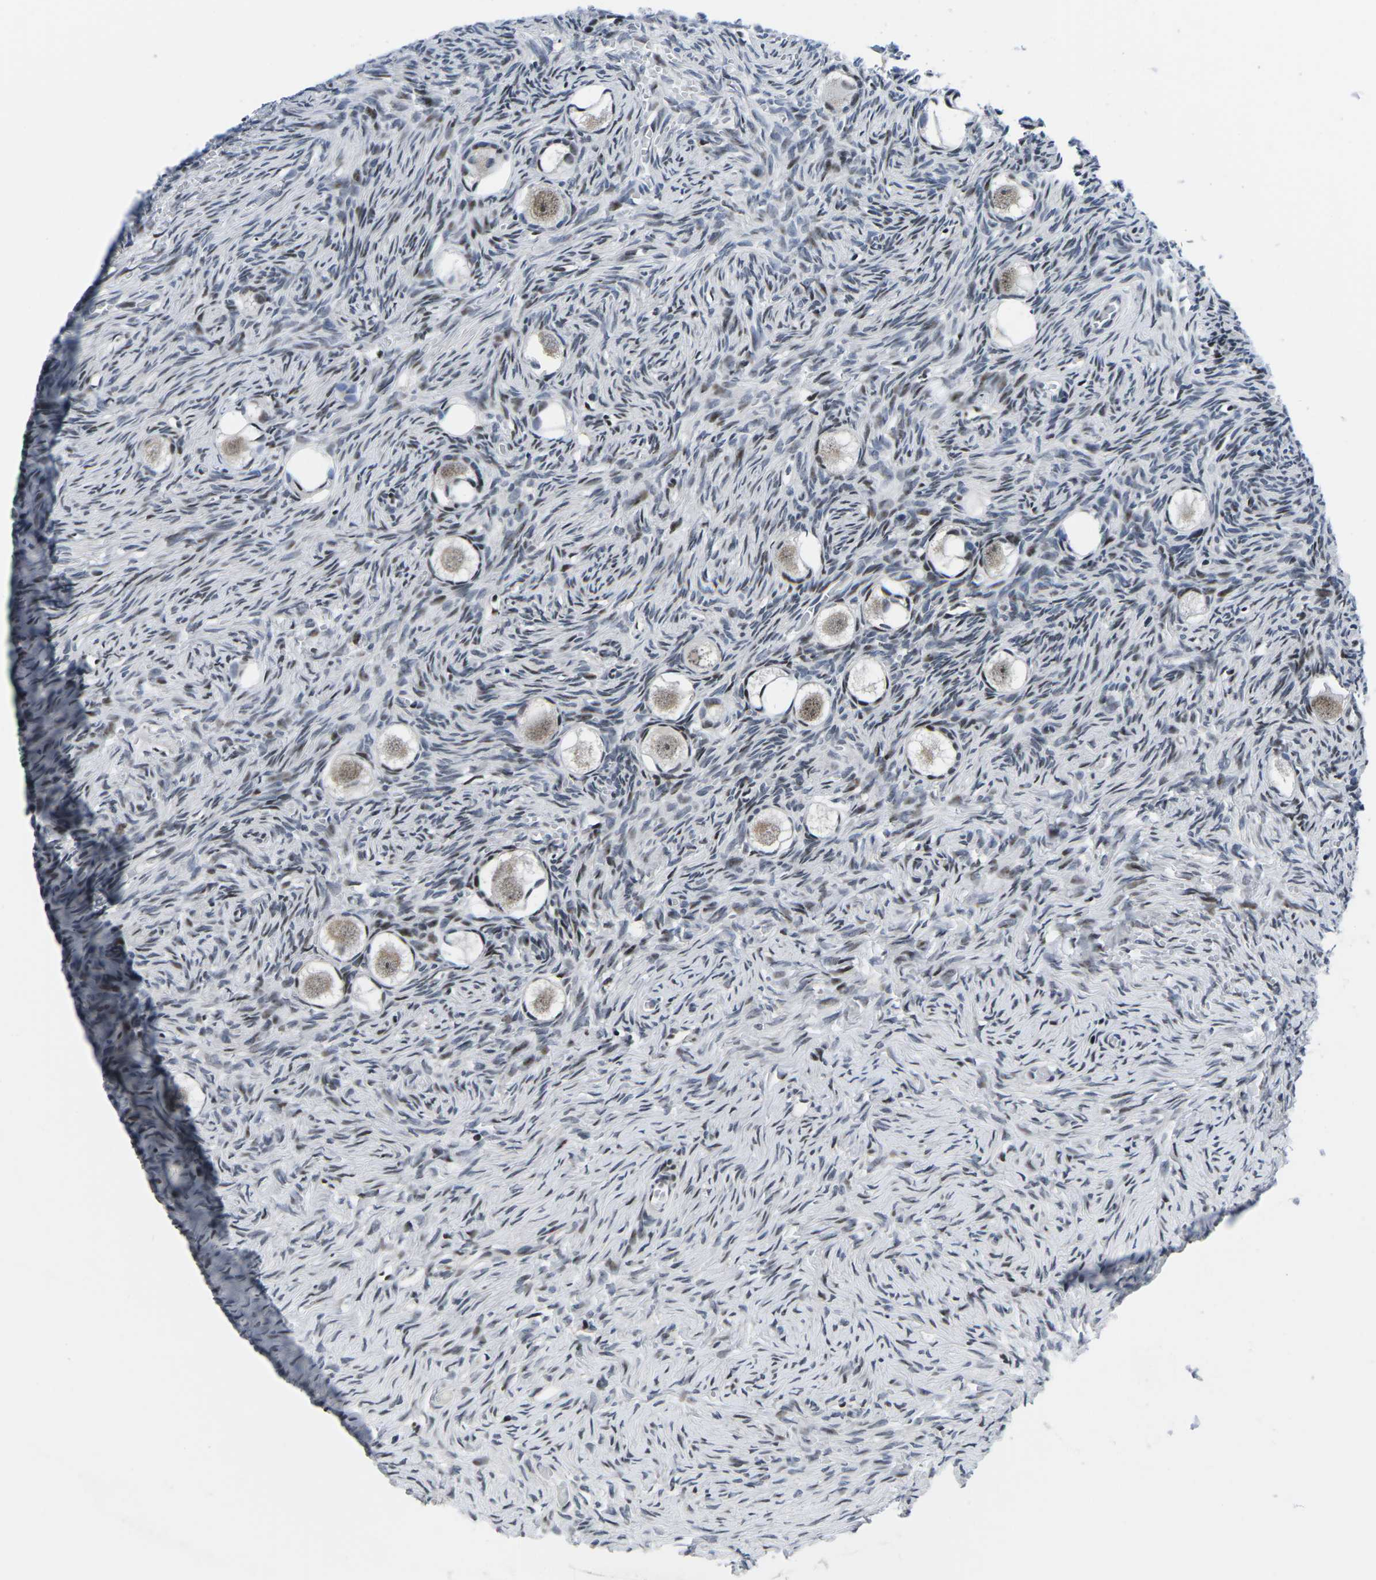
{"staining": {"intensity": "moderate", "quantity": "25%-75%", "location": "nuclear"}, "tissue": "ovary", "cell_type": "Follicle cells", "image_type": "normal", "snomed": [{"axis": "morphology", "description": "Normal tissue, NOS"}, {"axis": "topography", "description": "Ovary"}], "caption": "A brown stain highlights moderate nuclear positivity of a protein in follicle cells of unremarkable ovary. (IHC, brightfield microscopy, high magnification).", "gene": "CDC73", "patient": {"sex": "female", "age": 27}}